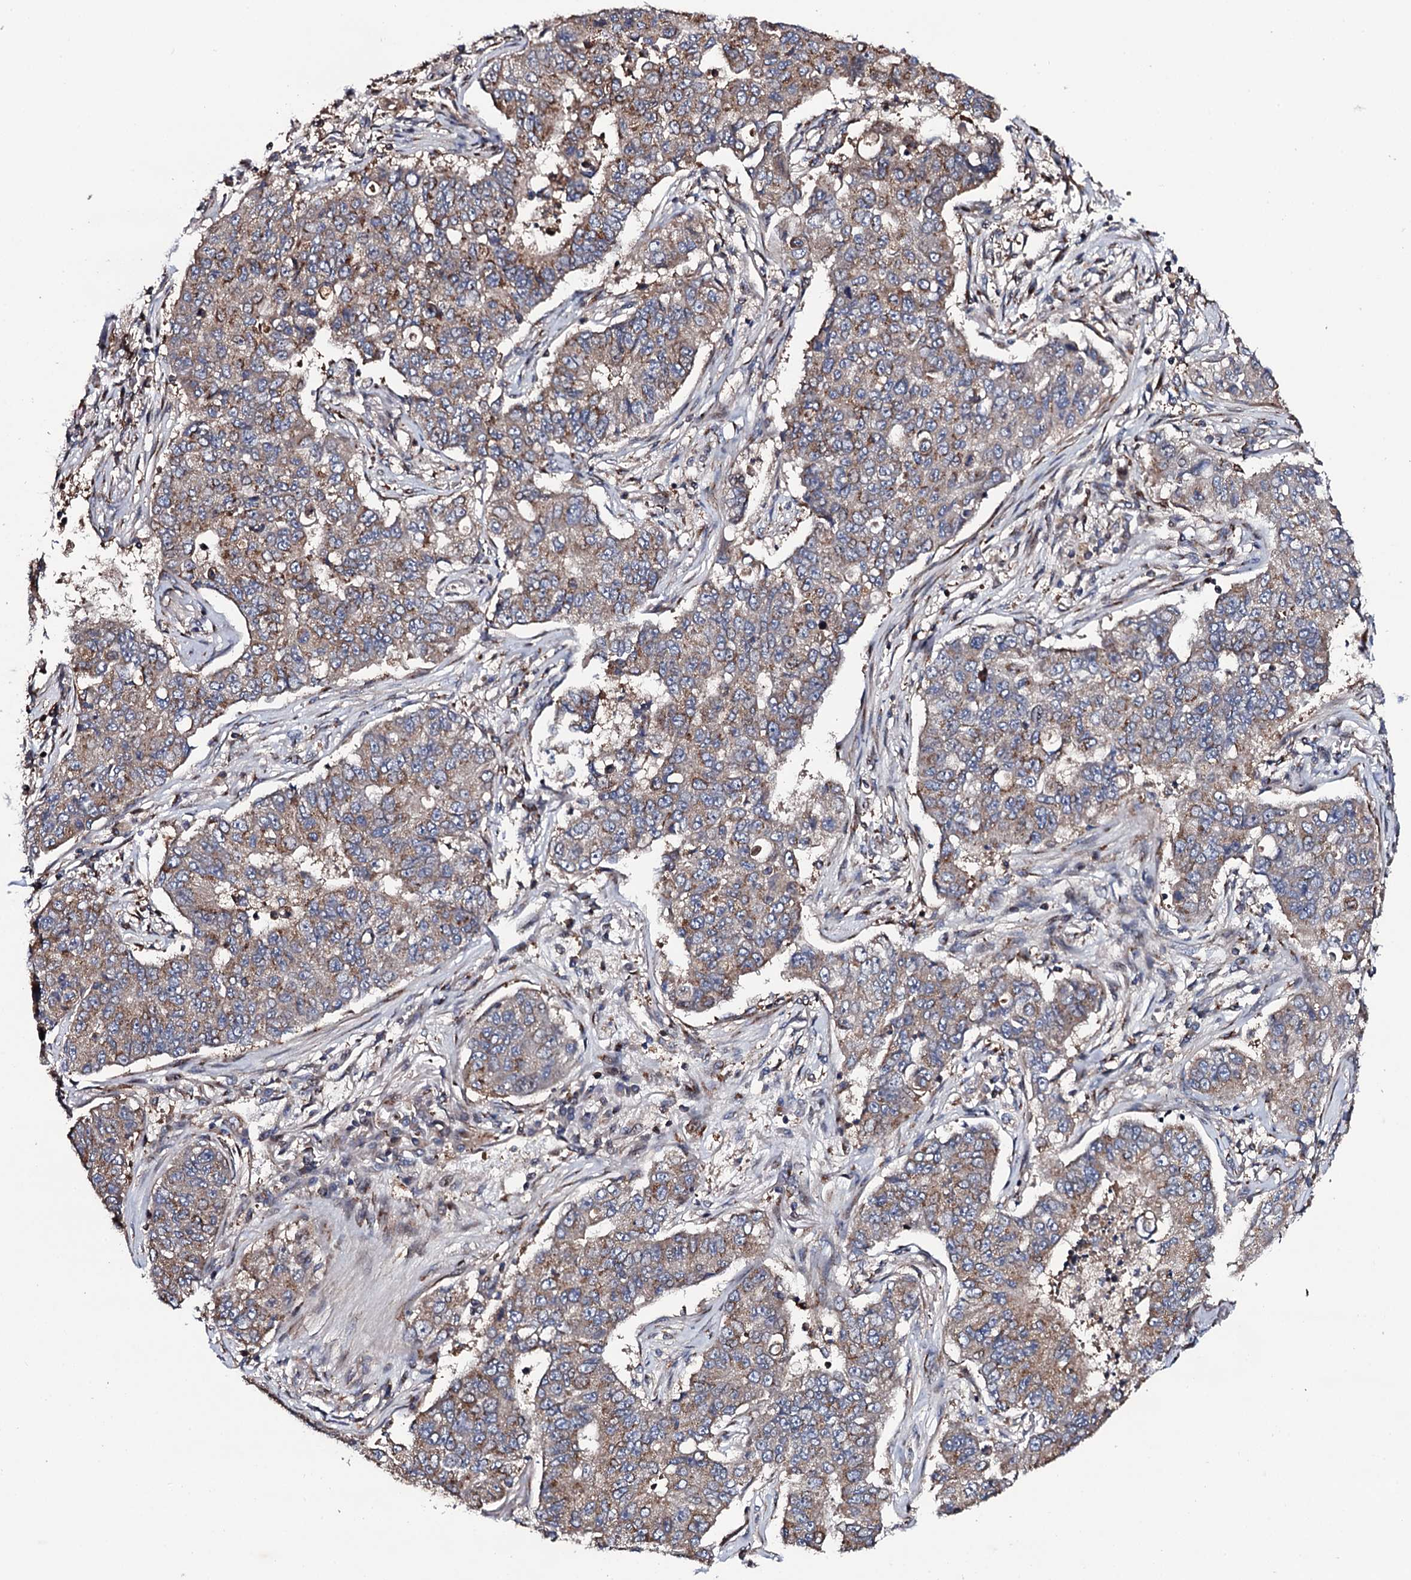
{"staining": {"intensity": "weak", "quantity": "25%-75%", "location": "cytoplasmic/membranous"}, "tissue": "lung cancer", "cell_type": "Tumor cells", "image_type": "cancer", "snomed": [{"axis": "morphology", "description": "Squamous cell carcinoma, NOS"}, {"axis": "topography", "description": "Lung"}], "caption": "Immunohistochemical staining of lung cancer (squamous cell carcinoma) reveals weak cytoplasmic/membranous protein expression in approximately 25%-75% of tumor cells.", "gene": "PLET1", "patient": {"sex": "male", "age": 74}}